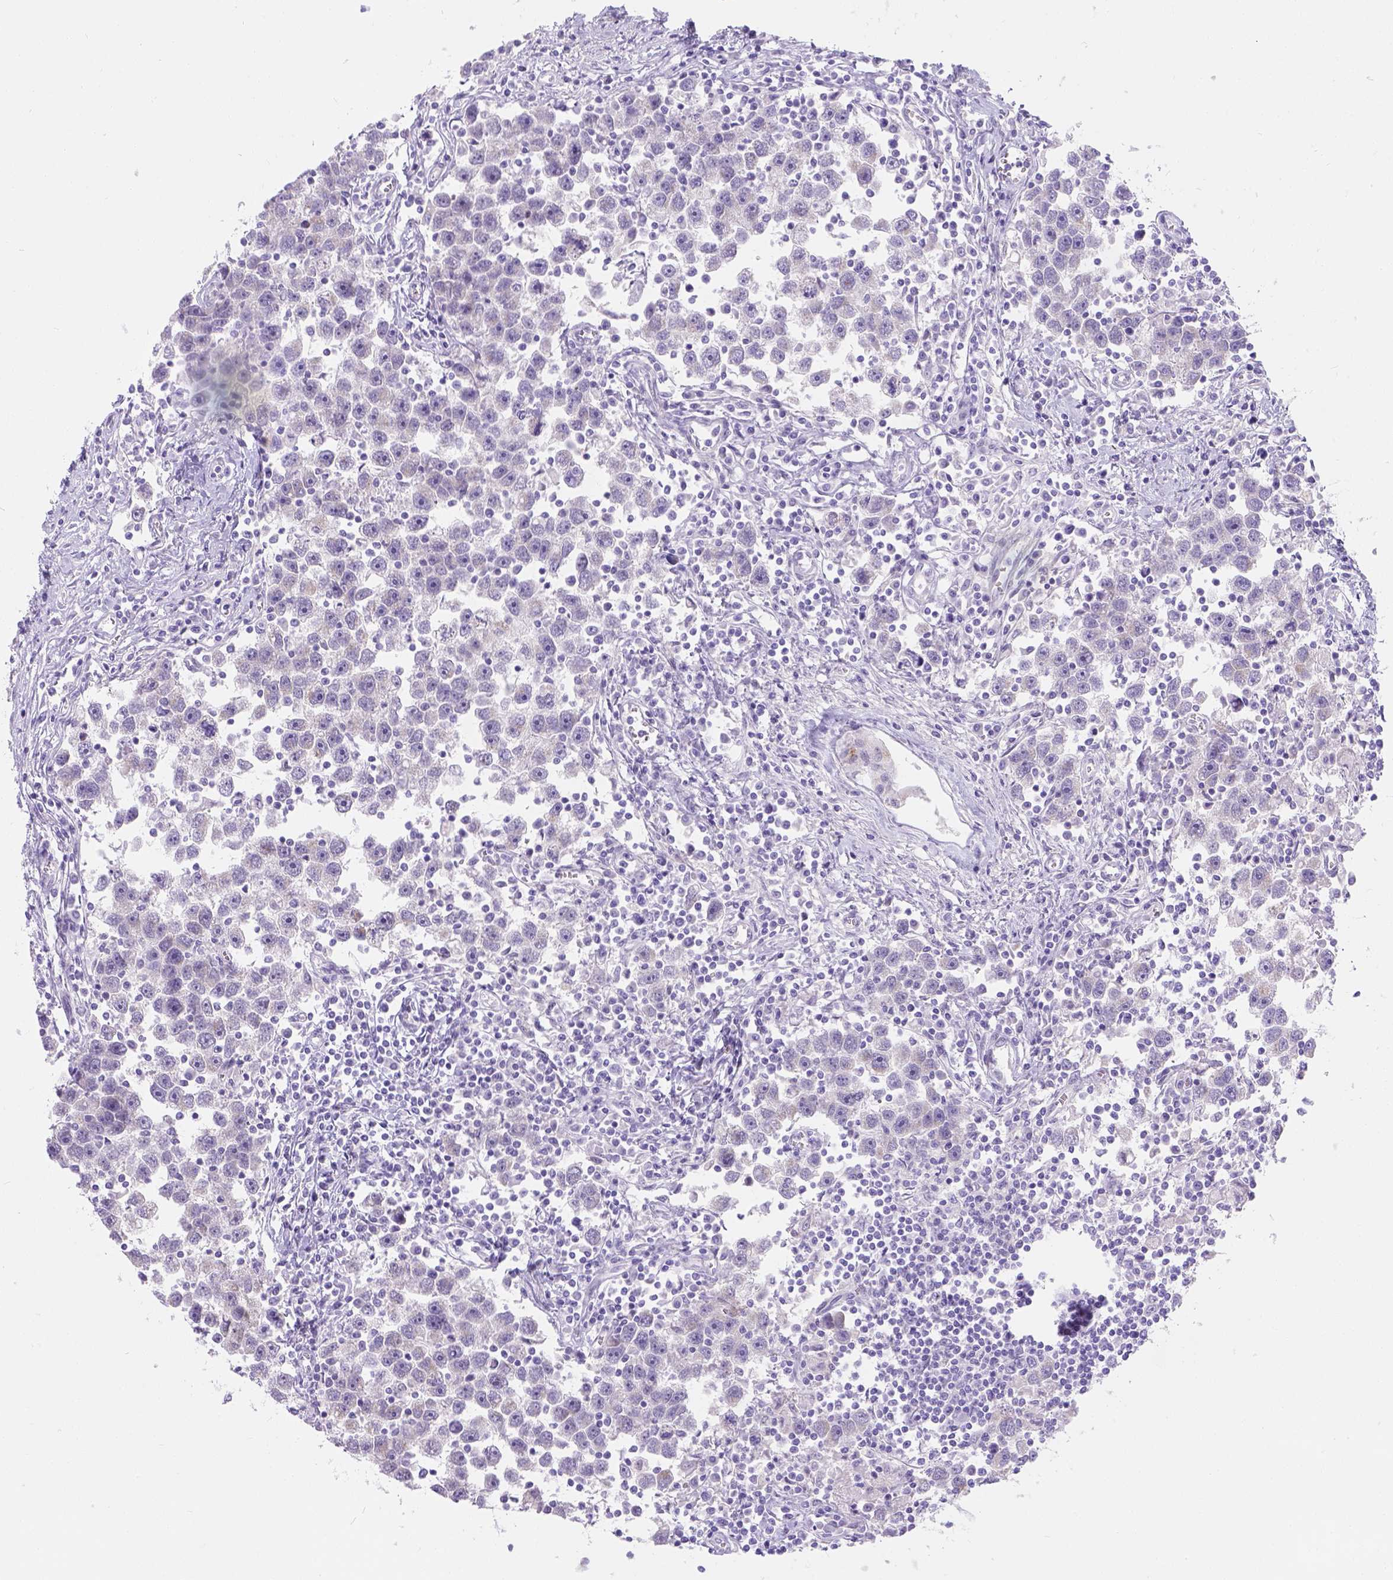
{"staining": {"intensity": "weak", "quantity": "<25%", "location": "cytoplasmic/membranous"}, "tissue": "testis cancer", "cell_type": "Tumor cells", "image_type": "cancer", "snomed": [{"axis": "morphology", "description": "Seminoma, NOS"}, {"axis": "topography", "description": "Testis"}], "caption": "DAB immunohistochemical staining of human testis cancer (seminoma) reveals no significant positivity in tumor cells. Nuclei are stained in blue.", "gene": "PHF7", "patient": {"sex": "male", "age": 30}}